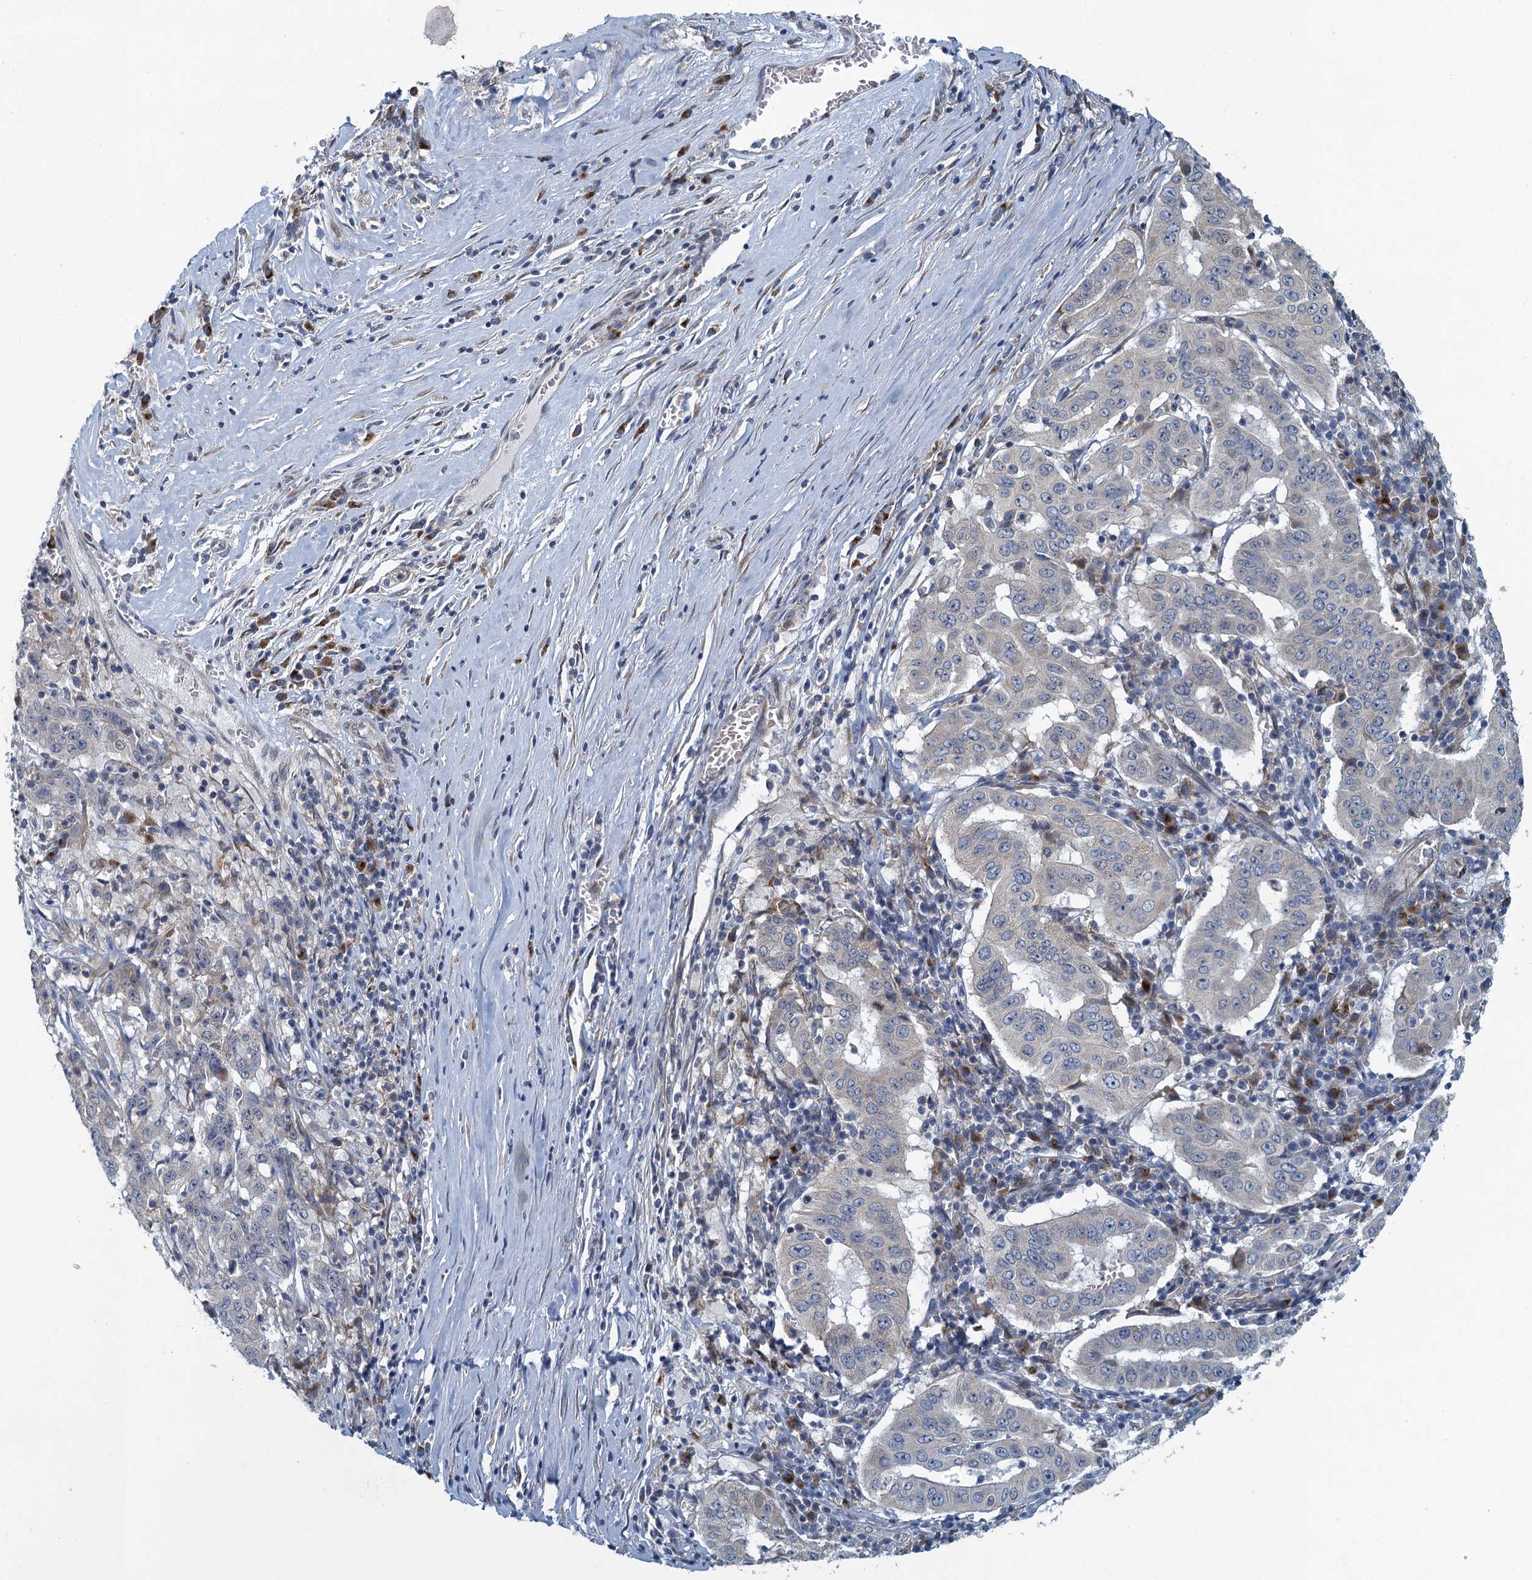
{"staining": {"intensity": "negative", "quantity": "none", "location": "none"}, "tissue": "pancreatic cancer", "cell_type": "Tumor cells", "image_type": "cancer", "snomed": [{"axis": "morphology", "description": "Adenocarcinoma, NOS"}, {"axis": "topography", "description": "Pancreas"}], "caption": "Immunohistochemistry (IHC) micrograph of neoplastic tissue: human adenocarcinoma (pancreatic) stained with DAB reveals no significant protein positivity in tumor cells. (Stains: DAB IHC with hematoxylin counter stain, Microscopy: brightfield microscopy at high magnification).", "gene": "ALG2", "patient": {"sex": "male", "age": 63}}